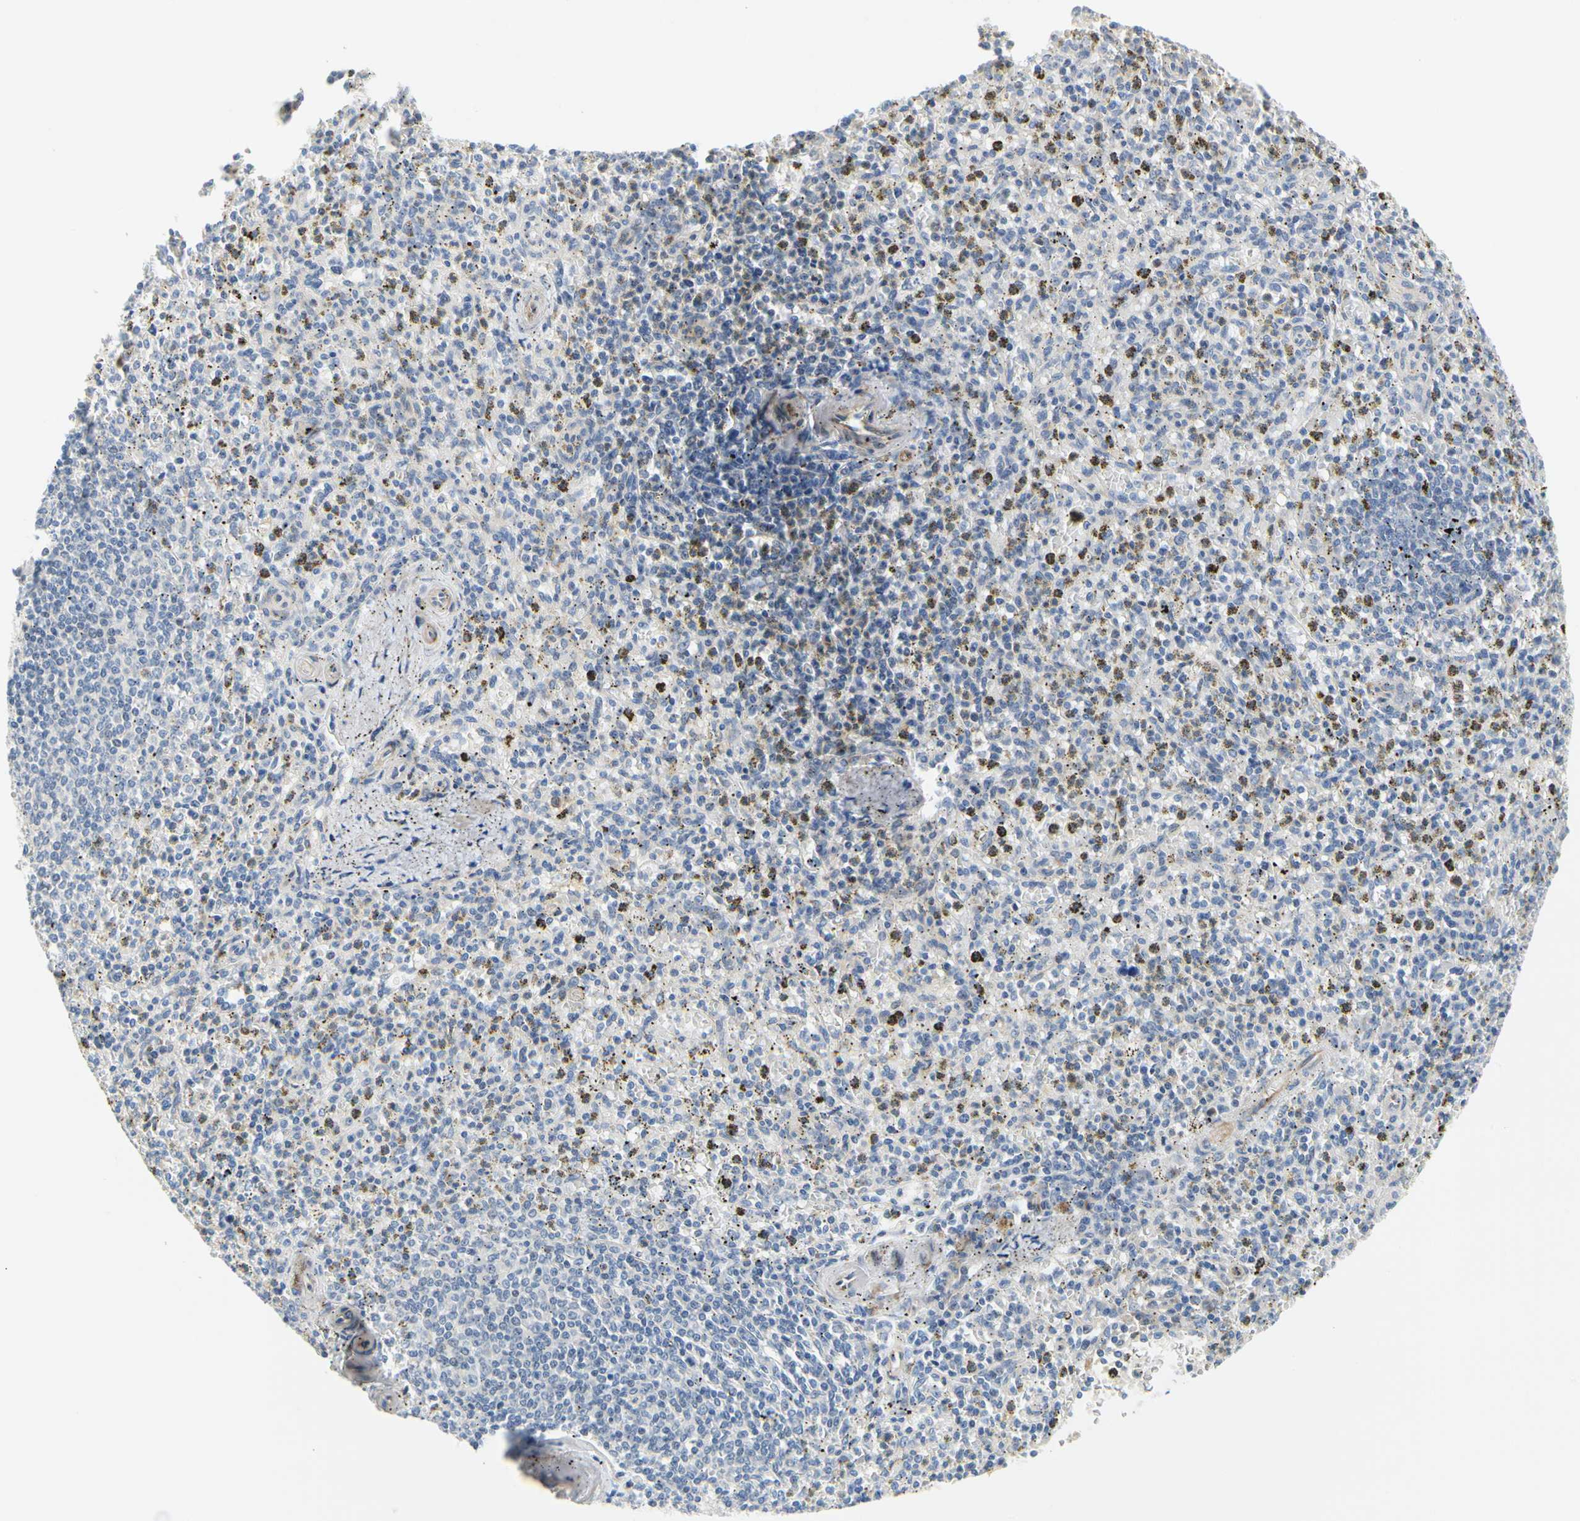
{"staining": {"intensity": "moderate", "quantity": "<25%", "location": "cytoplasmic/membranous"}, "tissue": "spleen", "cell_type": "Cells in red pulp", "image_type": "normal", "snomed": [{"axis": "morphology", "description": "Normal tissue, NOS"}, {"axis": "topography", "description": "Spleen"}], "caption": "Human spleen stained for a protein (brown) exhibits moderate cytoplasmic/membranous positive positivity in about <25% of cells in red pulp.", "gene": "ZNF236", "patient": {"sex": "male", "age": 72}}